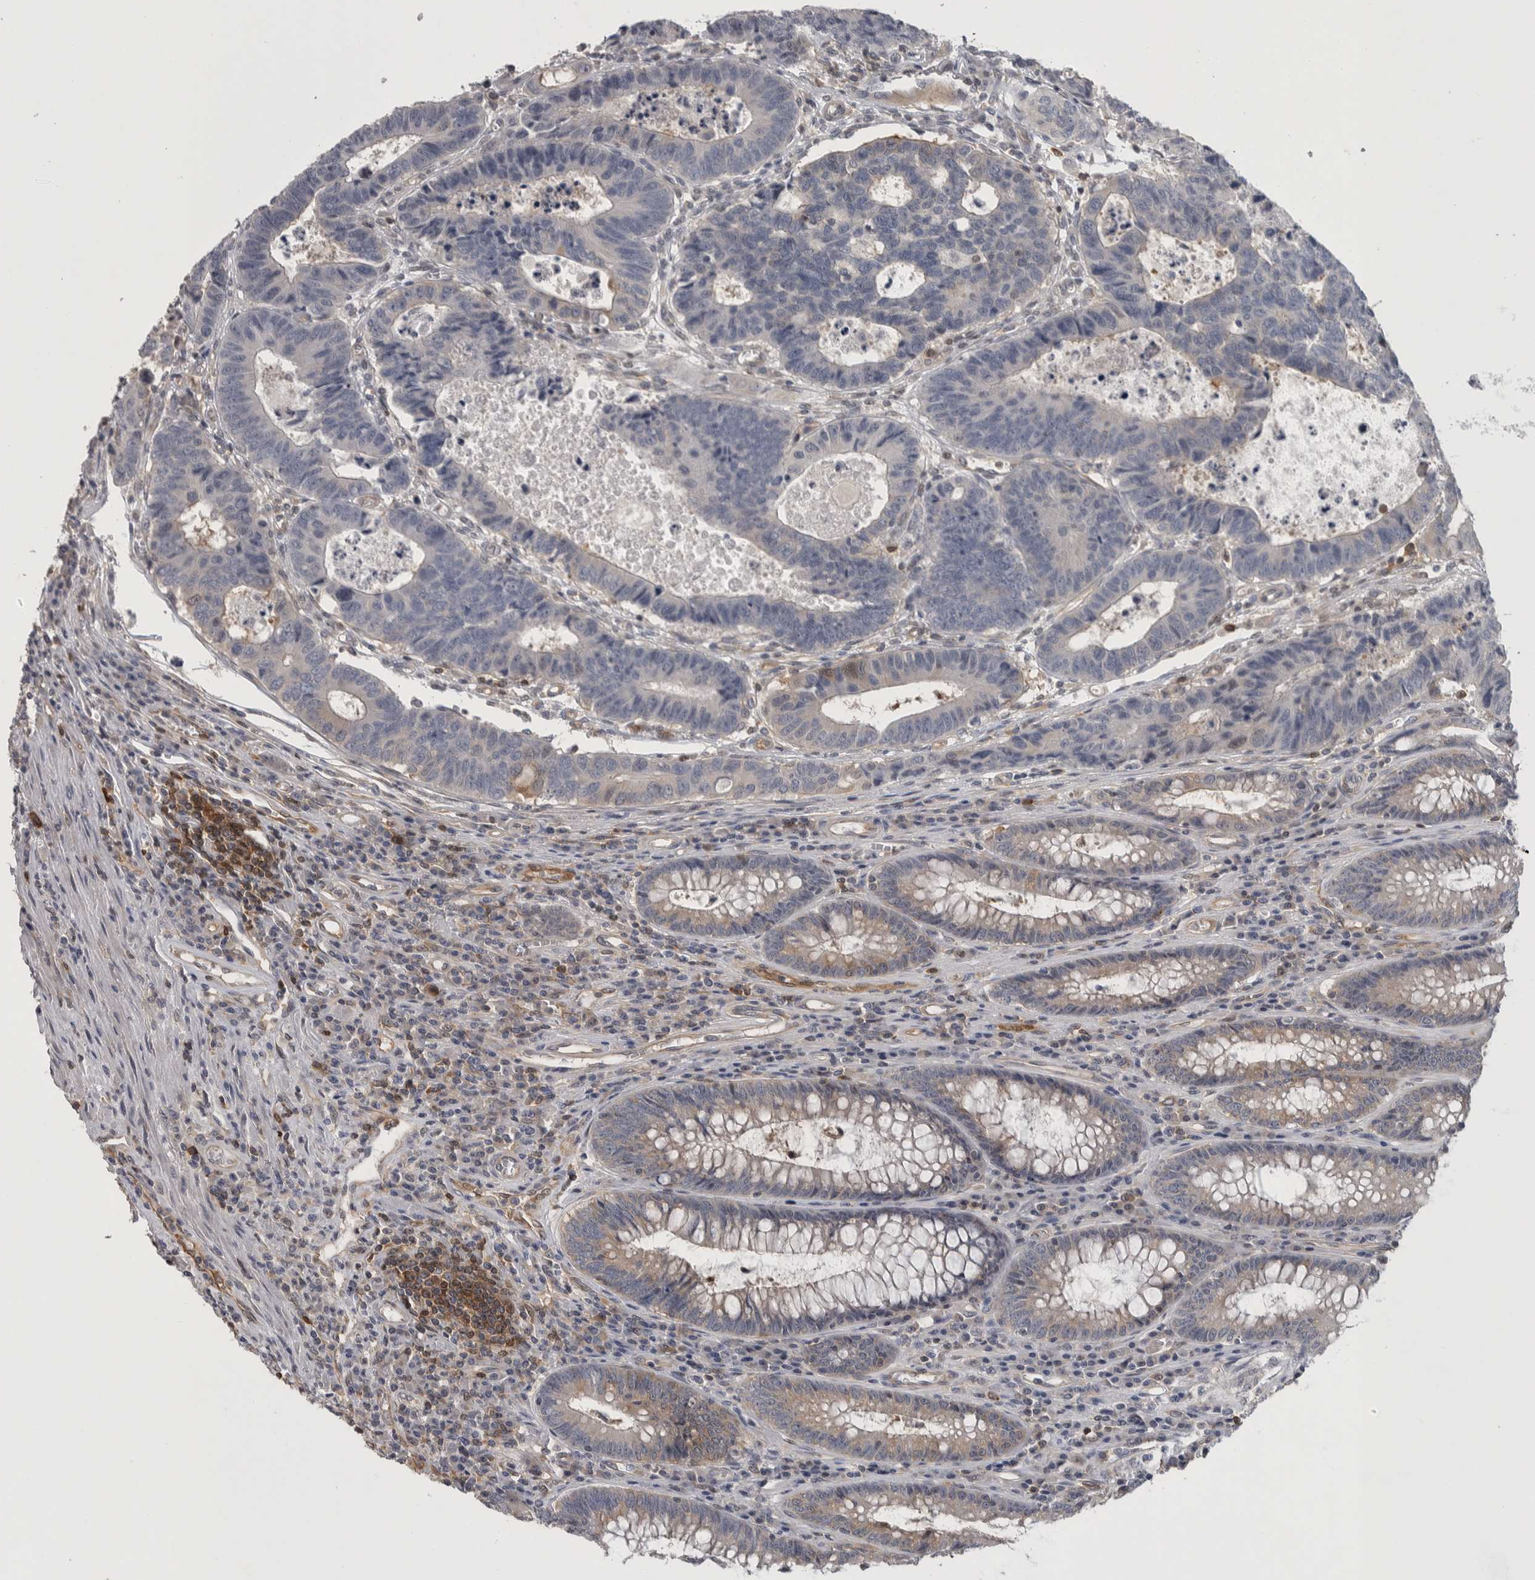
{"staining": {"intensity": "negative", "quantity": "none", "location": "none"}, "tissue": "colorectal cancer", "cell_type": "Tumor cells", "image_type": "cancer", "snomed": [{"axis": "morphology", "description": "Adenocarcinoma, NOS"}, {"axis": "topography", "description": "Rectum"}], "caption": "Tumor cells show no significant protein positivity in colorectal cancer.", "gene": "NFKB2", "patient": {"sex": "male", "age": 84}}